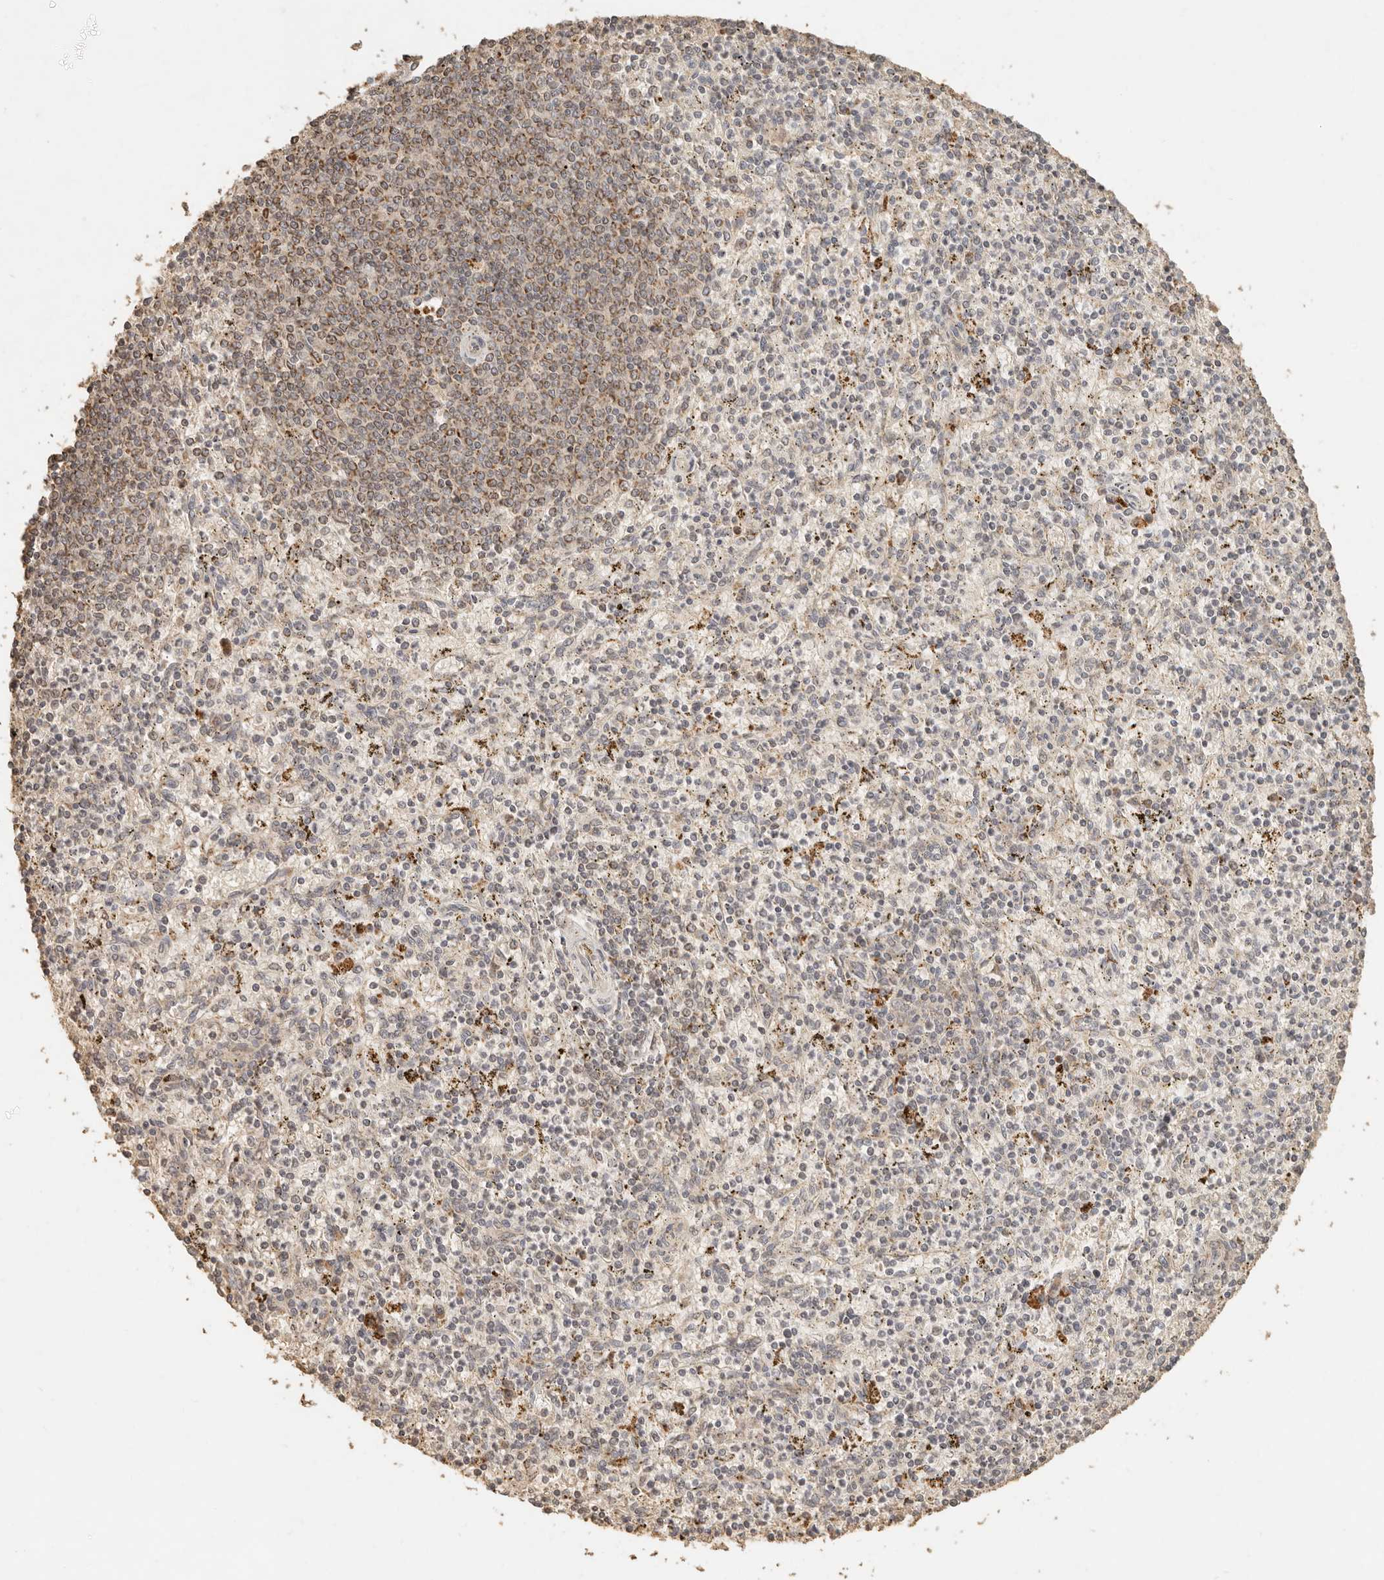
{"staining": {"intensity": "moderate", "quantity": "25%-75%", "location": "cytoplasmic/membranous"}, "tissue": "spleen", "cell_type": "Cells in red pulp", "image_type": "normal", "snomed": [{"axis": "morphology", "description": "Normal tissue, NOS"}, {"axis": "topography", "description": "Spleen"}], "caption": "Immunohistochemistry image of unremarkable spleen: human spleen stained using immunohistochemistry reveals medium levels of moderate protein expression localized specifically in the cytoplasmic/membranous of cells in red pulp, appearing as a cytoplasmic/membranous brown color.", "gene": "MRPL55", "patient": {"sex": "male", "age": 72}}